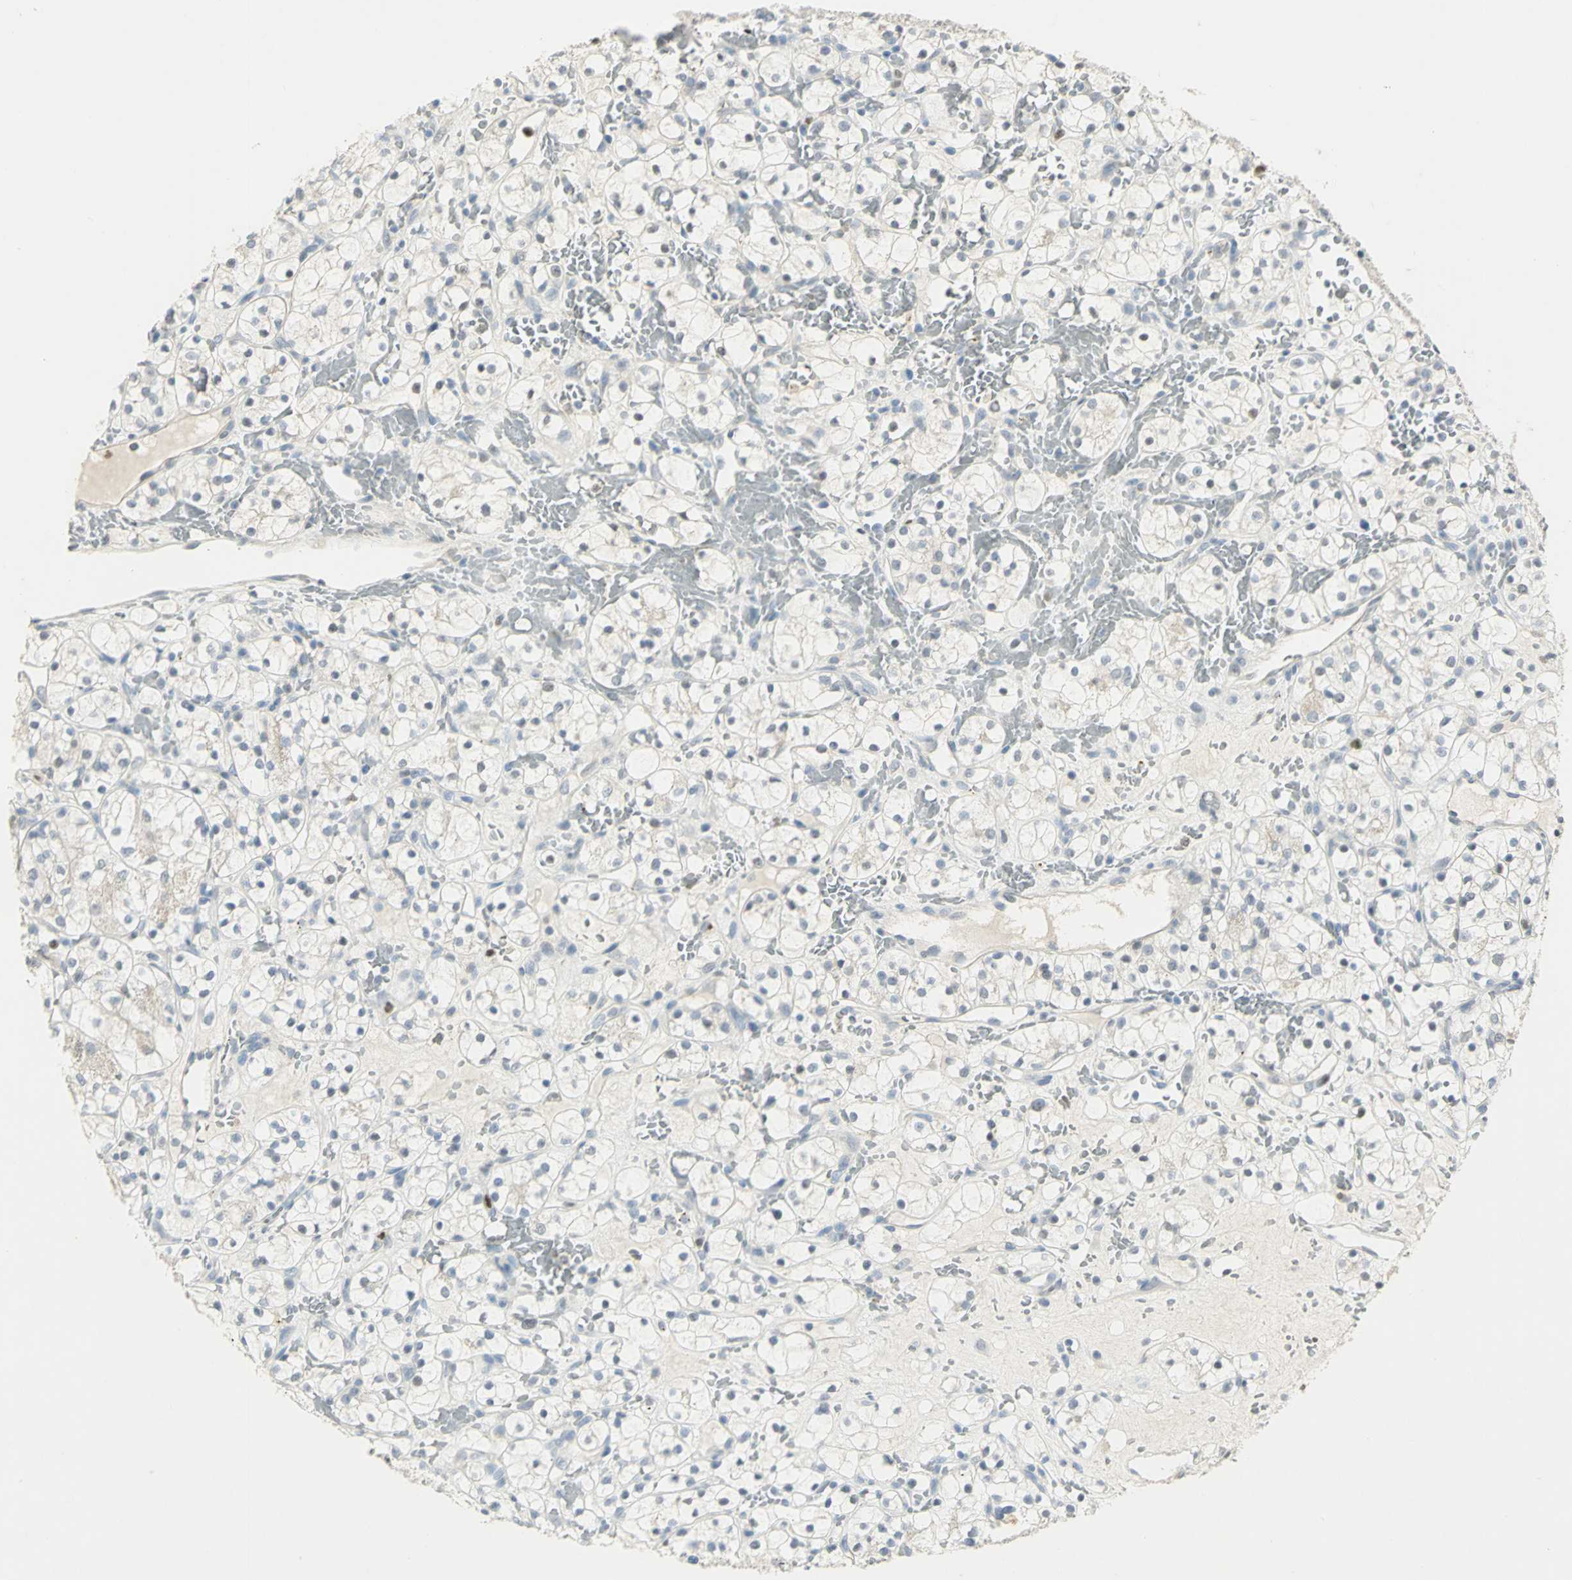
{"staining": {"intensity": "negative", "quantity": "none", "location": "none"}, "tissue": "renal cancer", "cell_type": "Tumor cells", "image_type": "cancer", "snomed": [{"axis": "morphology", "description": "Adenocarcinoma, NOS"}, {"axis": "topography", "description": "Kidney"}], "caption": "Protein analysis of renal adenocarcinoma demonstrates no significant positivity in tumor cells. (Stains: DAB immunohistochemistry with hematoxylin counter stain, Microscopy: brightfield microscopy at high magnification).", "gene": "BCL6", "patient": {"sex": "female", "age": 60}}